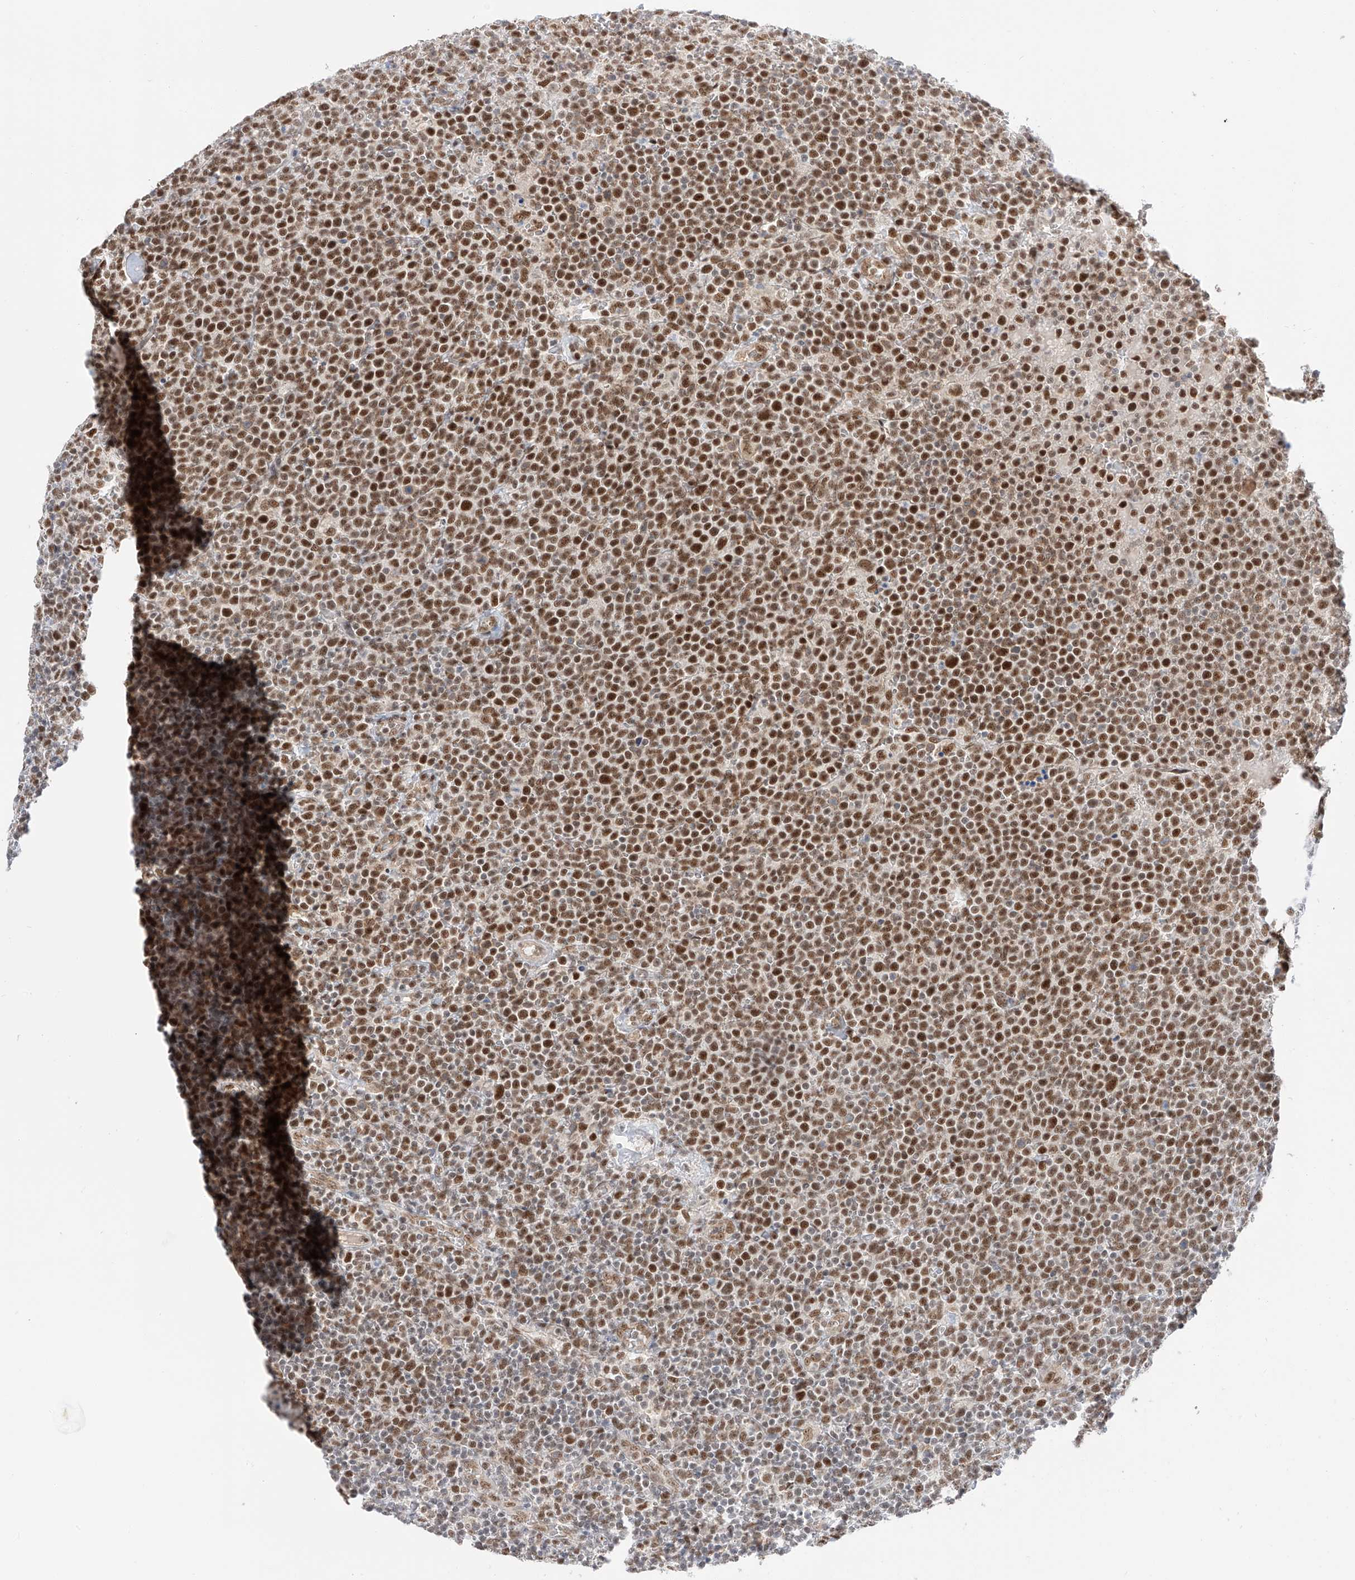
{"staining": {"intensity": "strong", "quantity": ">75%", "location": "nuclear"}, "tissue": "lymphoma", "cell_type": "Tumor cells", "image_type": "cancer", "snomed": [{"axis": "morphology", "description": "Malignant lymphoma, non-Hodgkin's type, High grade"}, {"axis": "topography", "description": "Lymph node"}], "caption": "DAB (3,3'-diaminobenzidine) immunohistochemical staining of lymphoma exhibits strong nuclear protein staining in approximately >75% of tumor cells. (brown staining indicates protein expression, while blue staining denotes nuclei).", "gene": "POGK", "patient": {"sex": "male", "age": 61}}